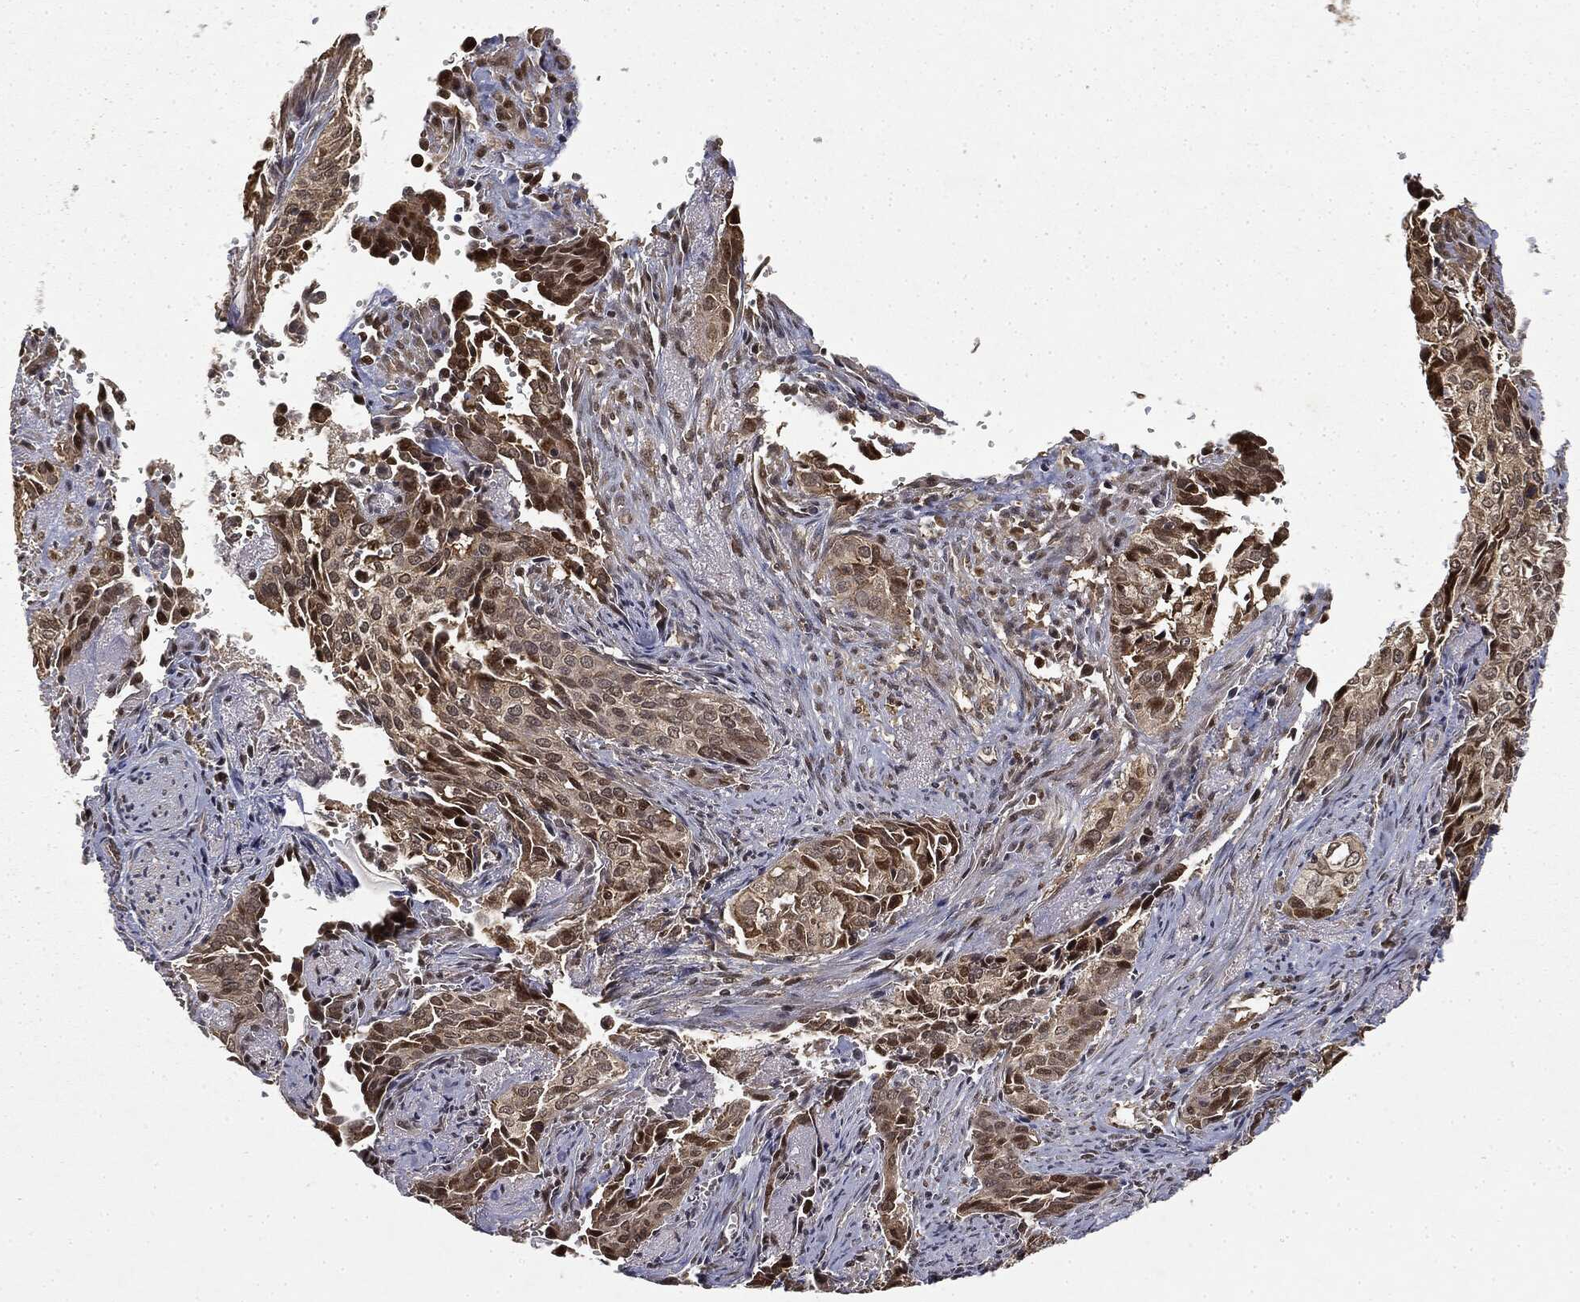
{"staining": {"intensity": "moderate", "quantity": "25%-75%", "location": "cytoplasmic/membranous,nuclear"}, "tissue": "cervical cancer", "cell_type": "Tumor cells", "image_type": "cancer", "snomed": [{"axis": "morphology", "description": "Squamous cell carcinoma, NOS"}, {"axis": "topography", "description": "Cervix"}], "caption": "Protein staining demonstrates moderate cytoplasmic/membranous and nuclear staining in approximately 25%-75% of tumor cells in cervical cancer.", "gene": "ZNHIT6", "patient": {"sex": "female", "age": 29}}